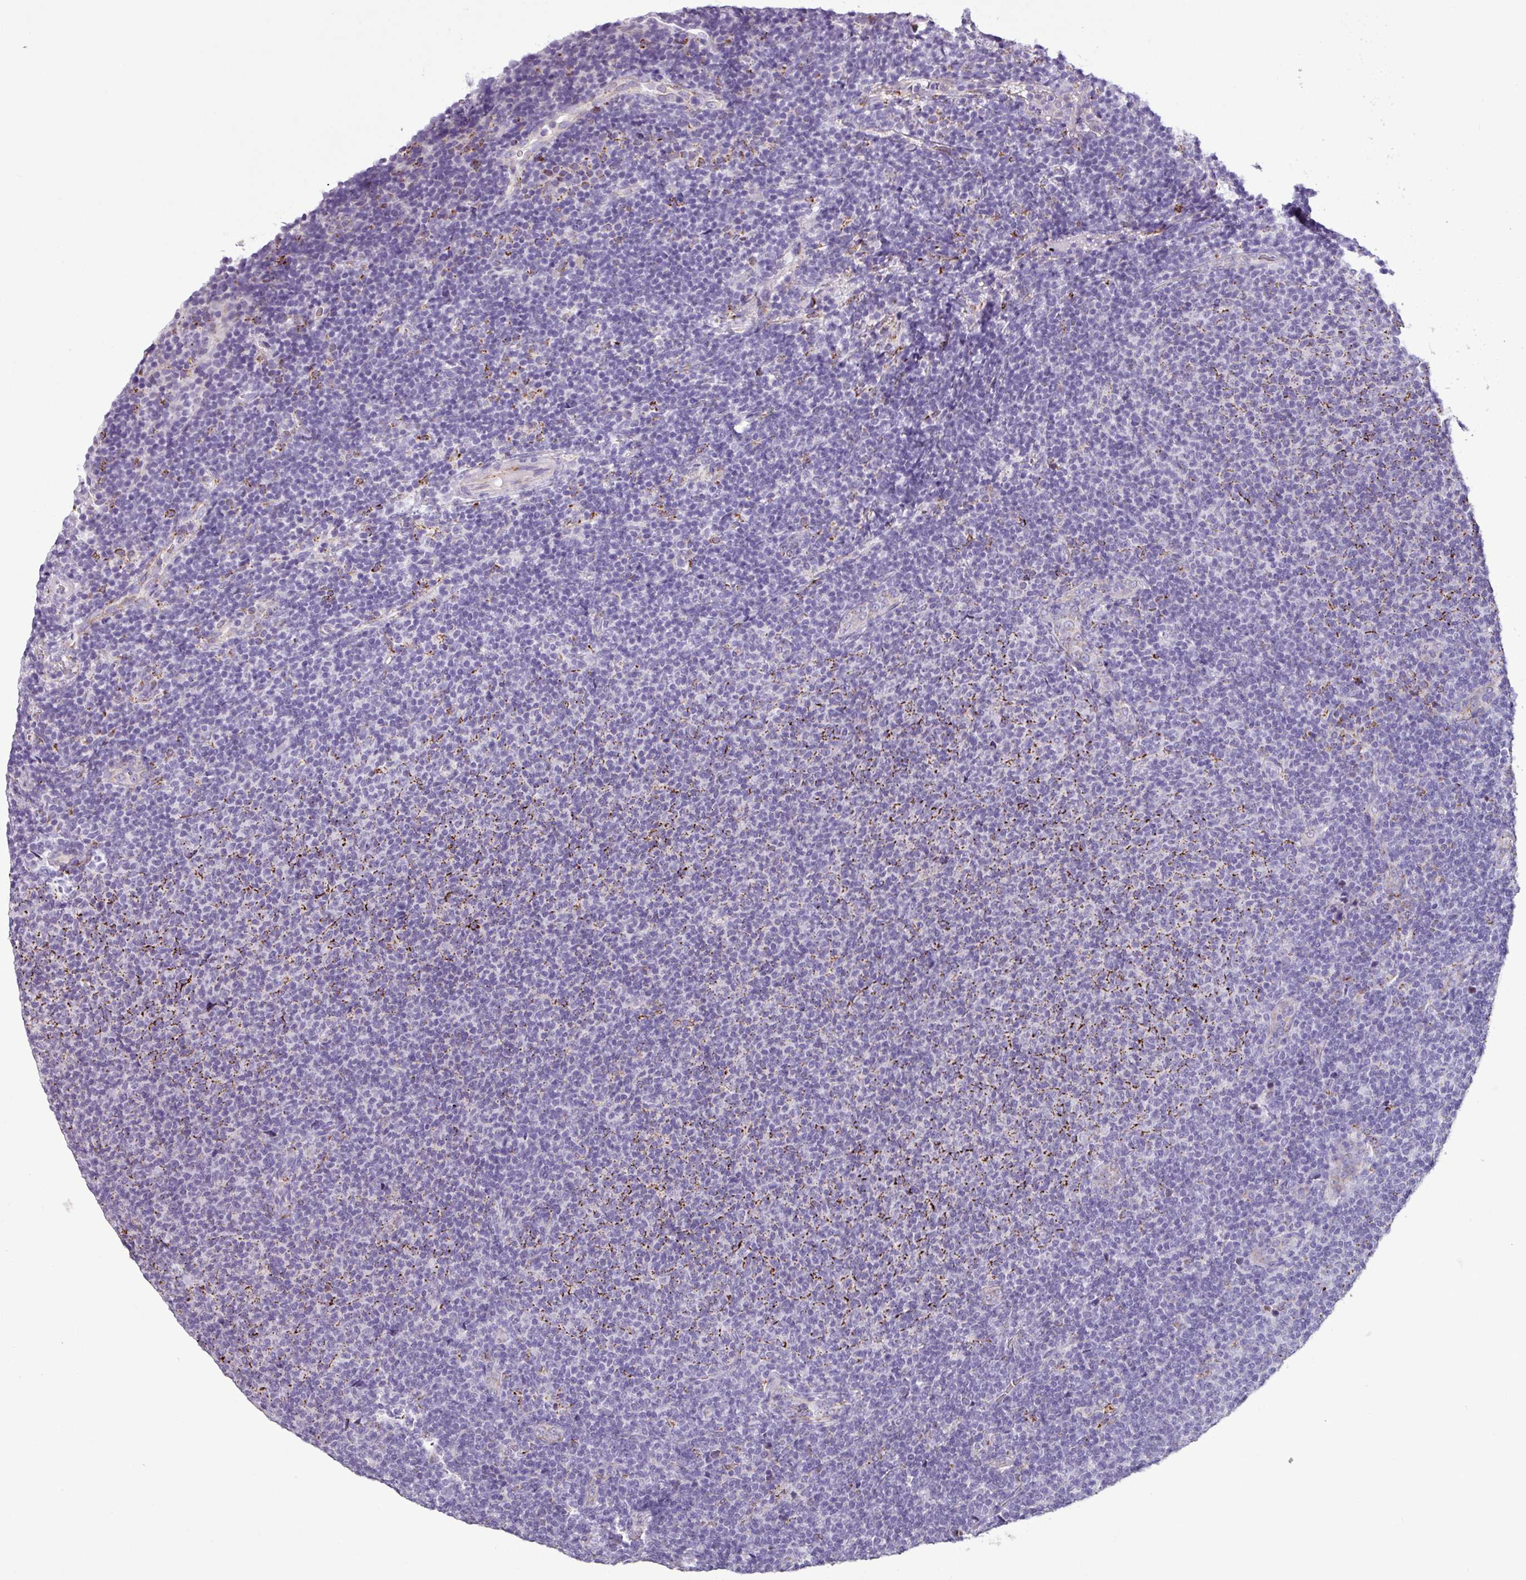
{"staining": {"intensity": "negative", "quantity": "none", "location": "none"}, "tissue": "lymphoma", "cell_type": "Tumor cells", "image_type": "cancer", "snomed": [{"axis": "morphology", "description": "Malignant lymphoma, non-Hodgkin's type, Low grade"}, {"axis": "topography", "description": "Lymph node"}], "caption": "DAB immunohistochemical staining of human malignant lymphoma, non-Hodgkin's type (low-grade) demonstrates no significant expression in tumor cells.", "gene": "ZNF667", "patient": {"sex": "male", "age": 66}}